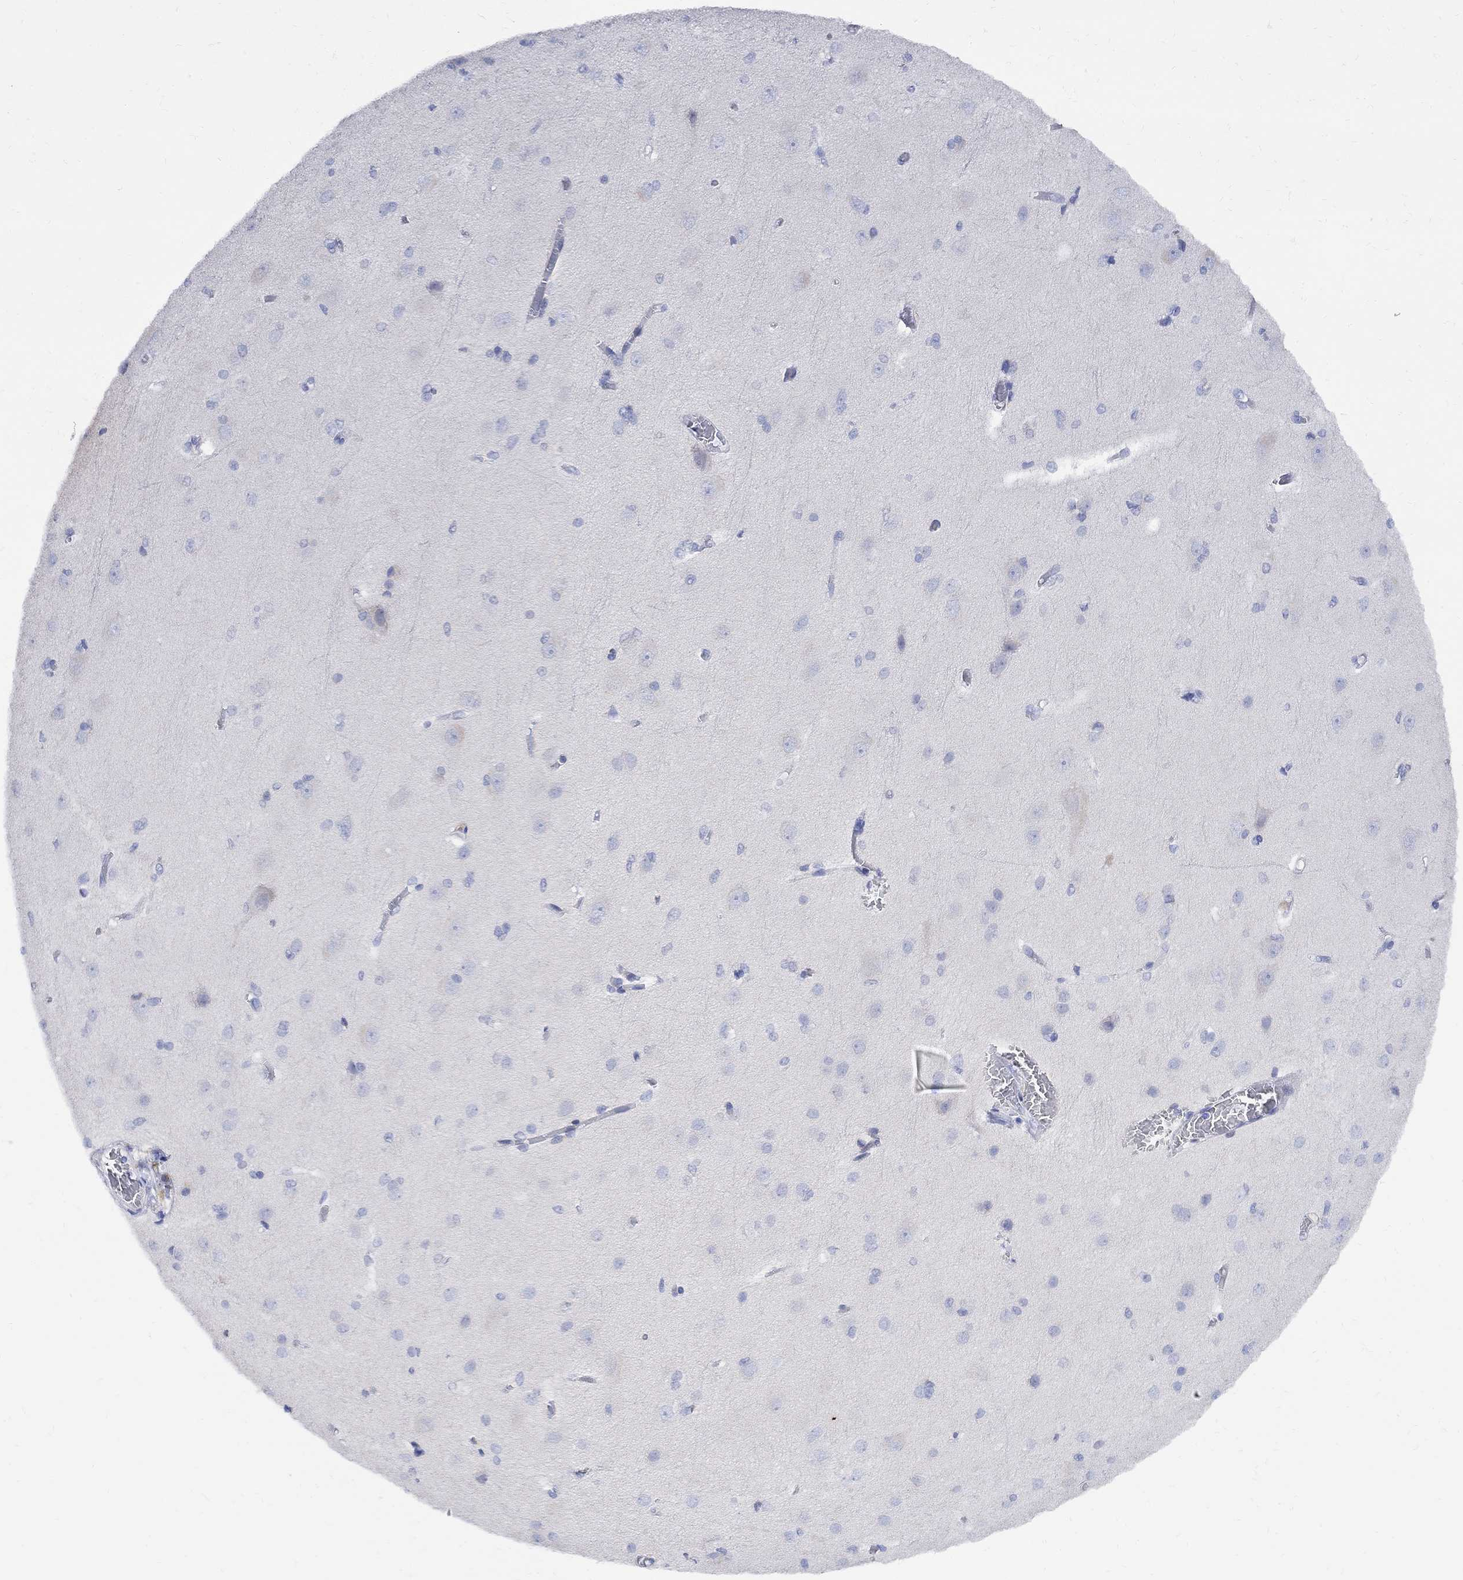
{"staining": {"intensity": "negative", "quantity": "none", "location": "none"}, "tissue": "cerebral cortex", "cell_type": "Endothelial cells", "image_type": "normal", "snomed": [{"axis": "morphology", "description": "Normal tissue, NOS"}, {"axis": "topography", "description": "Cerebral cortex"}], "caption": "Immunohistochemical staining of normal human cerebral cortex shows no significant staining in endothelial cells. The staining is performed using DAB (3,3'-diaminobenzidine) brown chromogen with nuclei counter-stained in using hematoxylin.", "gene": "MYL1", "patient": {"sex": "male", "age": 37}}